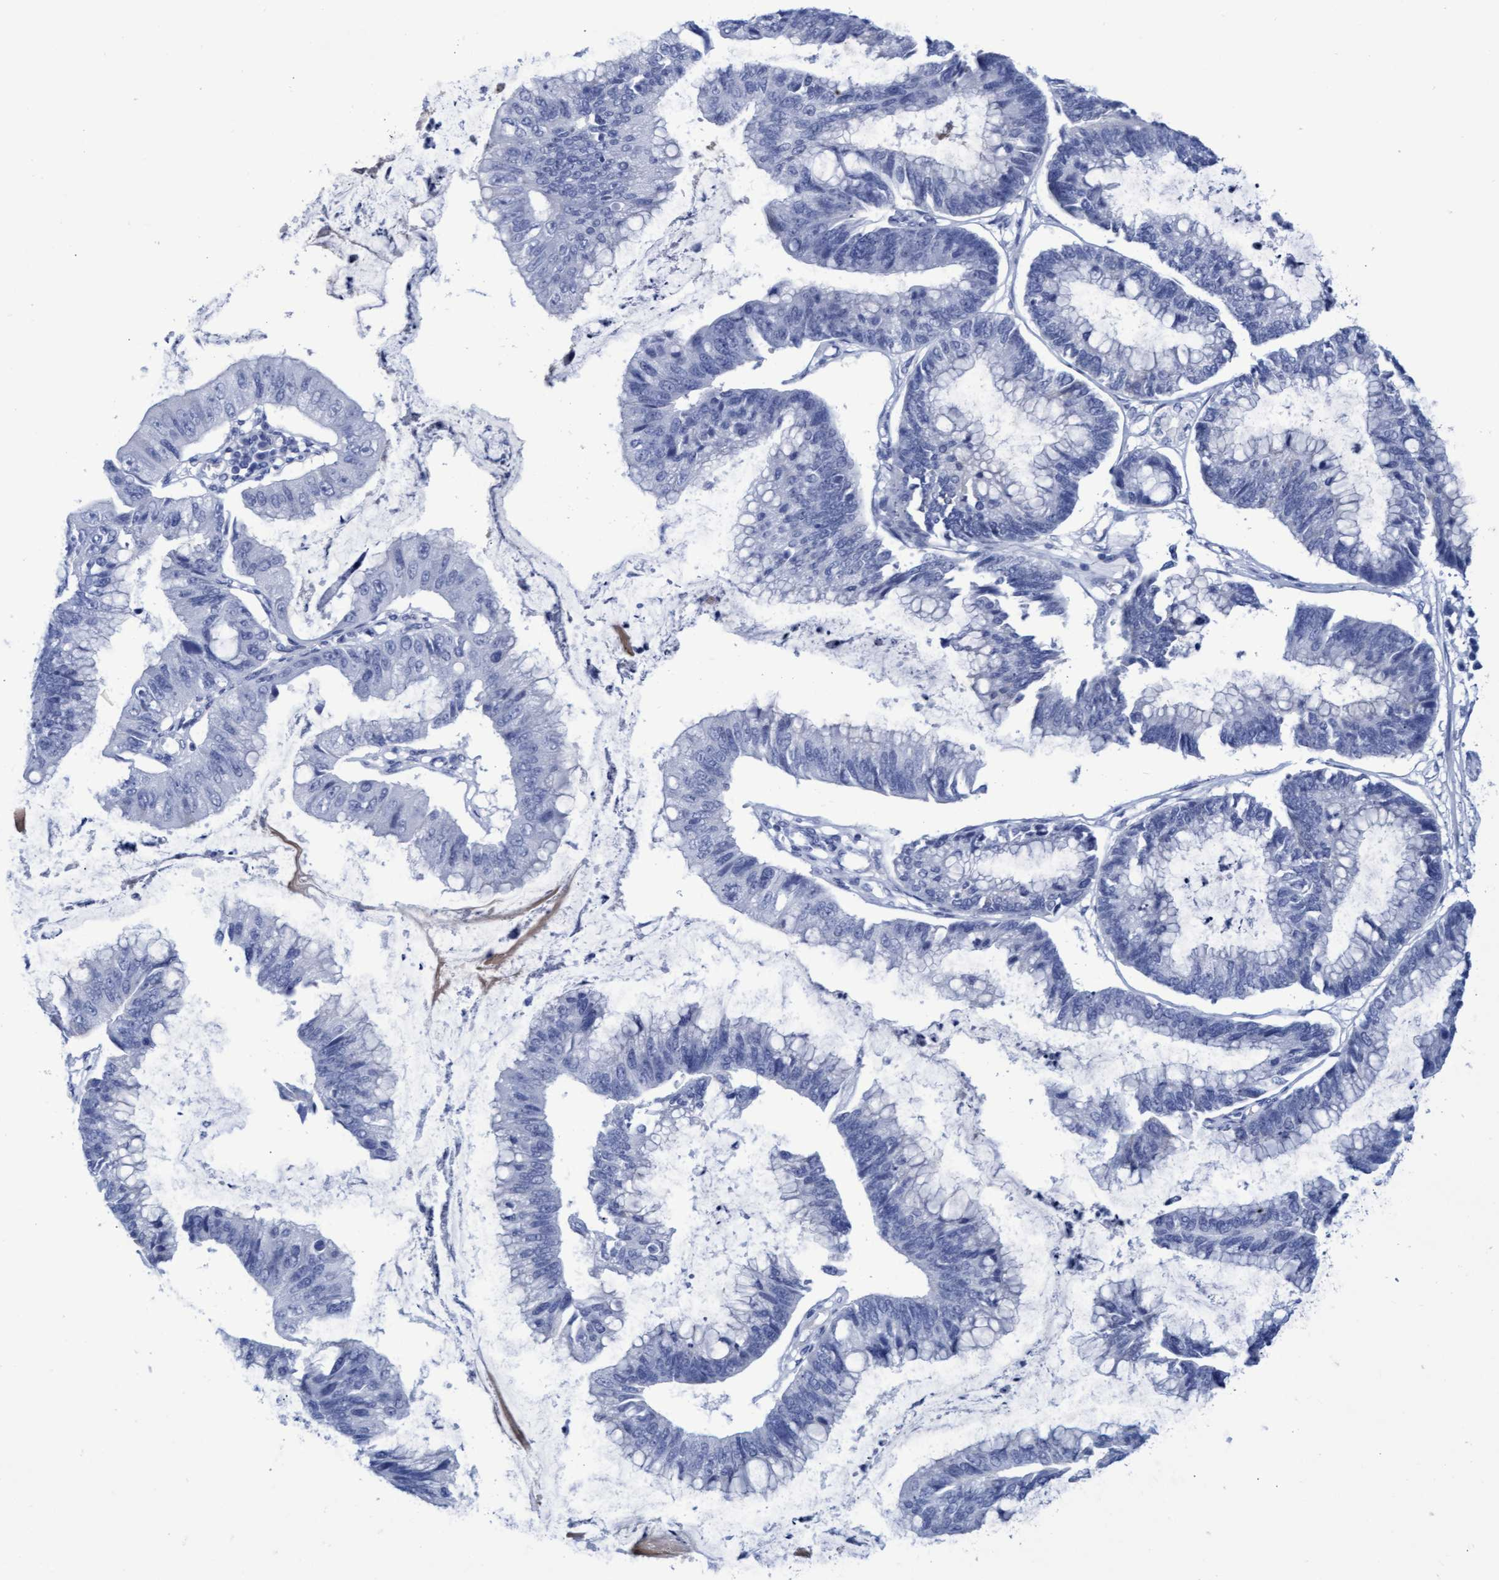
{"staining": {"intensity": "negative", "quantity": "none", "location": "none"}, "tissue": "stomach cancer", "cell_type": "Tumor cells", "image_type": "cancer", "snomed": [{"axis": "morphology", "description": "Adenocarcinoma, NOS"}, {"axis": "topography", "description": "Stomach"}], "caption": "Immunohistochemistry of stomach adenocarcinoma exhibits no expression in tumor cells. Nuclei are stained in blue.", "gene": "INSL6", "patient": {"sex": "male", "age": 59}}